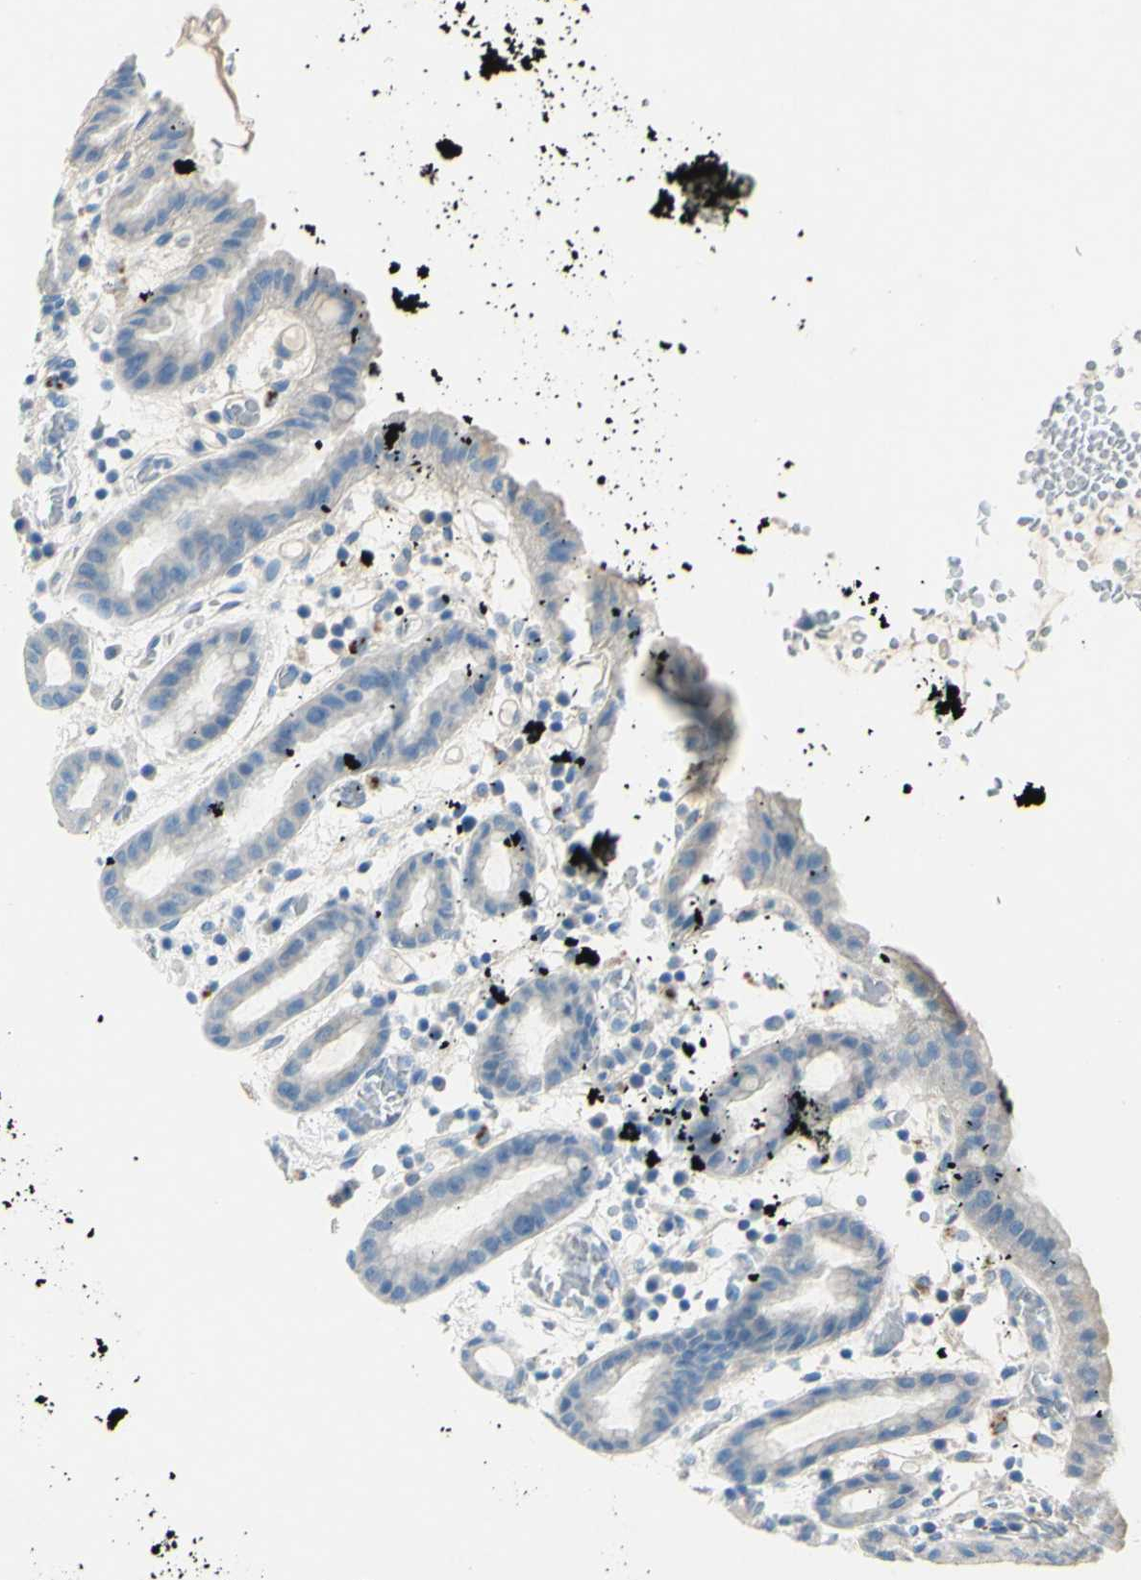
{"staining": {"intensity": "moderate", "quantity": "<25%", "location": "cytoplasmic/membranous"}, "tissue": "stomach", "cell_type": "Glandular cells", "image_type": "normal", "snomed": [{"axis": "morphology", "description": "Normal tissue, NOS"}, {"axis": "topography", "description": "Stomach, upper"}], "caption": "This histopathology image reveals immunohistochemistry staining of normal human stomach, with low moderate cytoplasmic/membranous expression in about <25% of glandular cells.", "gene": "CDH10", "patient": {"sex": "male", "age": 68}}